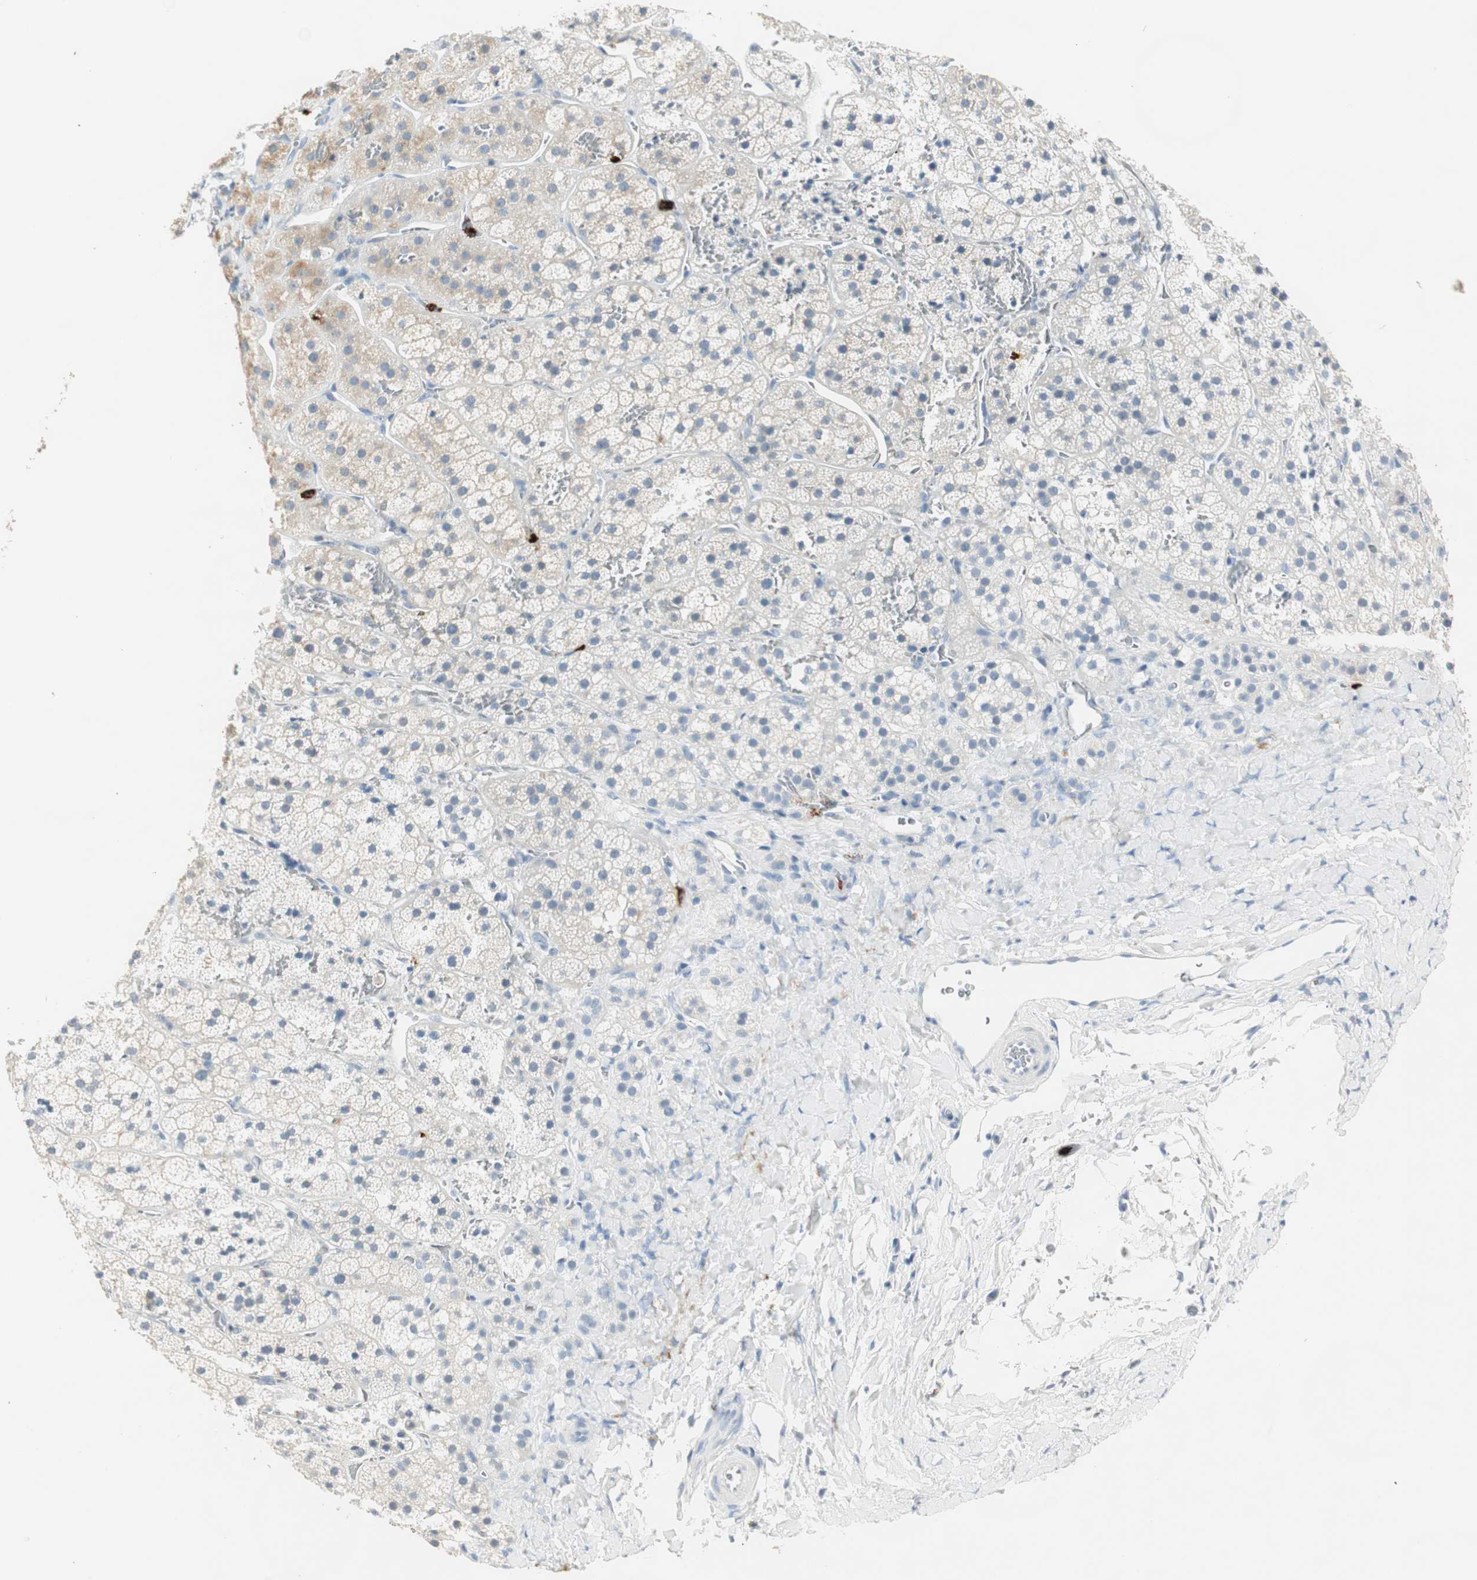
{"staining": {"intensity": "moderate", "quantity": "<25%", "location": "cytoplasmic/membranous"}, "tissue": "adrenal gland", "cell_type": "Glandular cells", "image_type": "normal", "snomed": [{"axis": "morphology", "description": "Normal tissue, NOS"}, {"axis": "topography", "description": "Adrenal gland"}], "caption": "Adrenal gland stained for a protein (brown) shows moderate cytoplasmic/membranous positive expression in about <25% of glandular cells.", "gene": "PRTN3", "patient": {"sex": "female", "age": 44}}